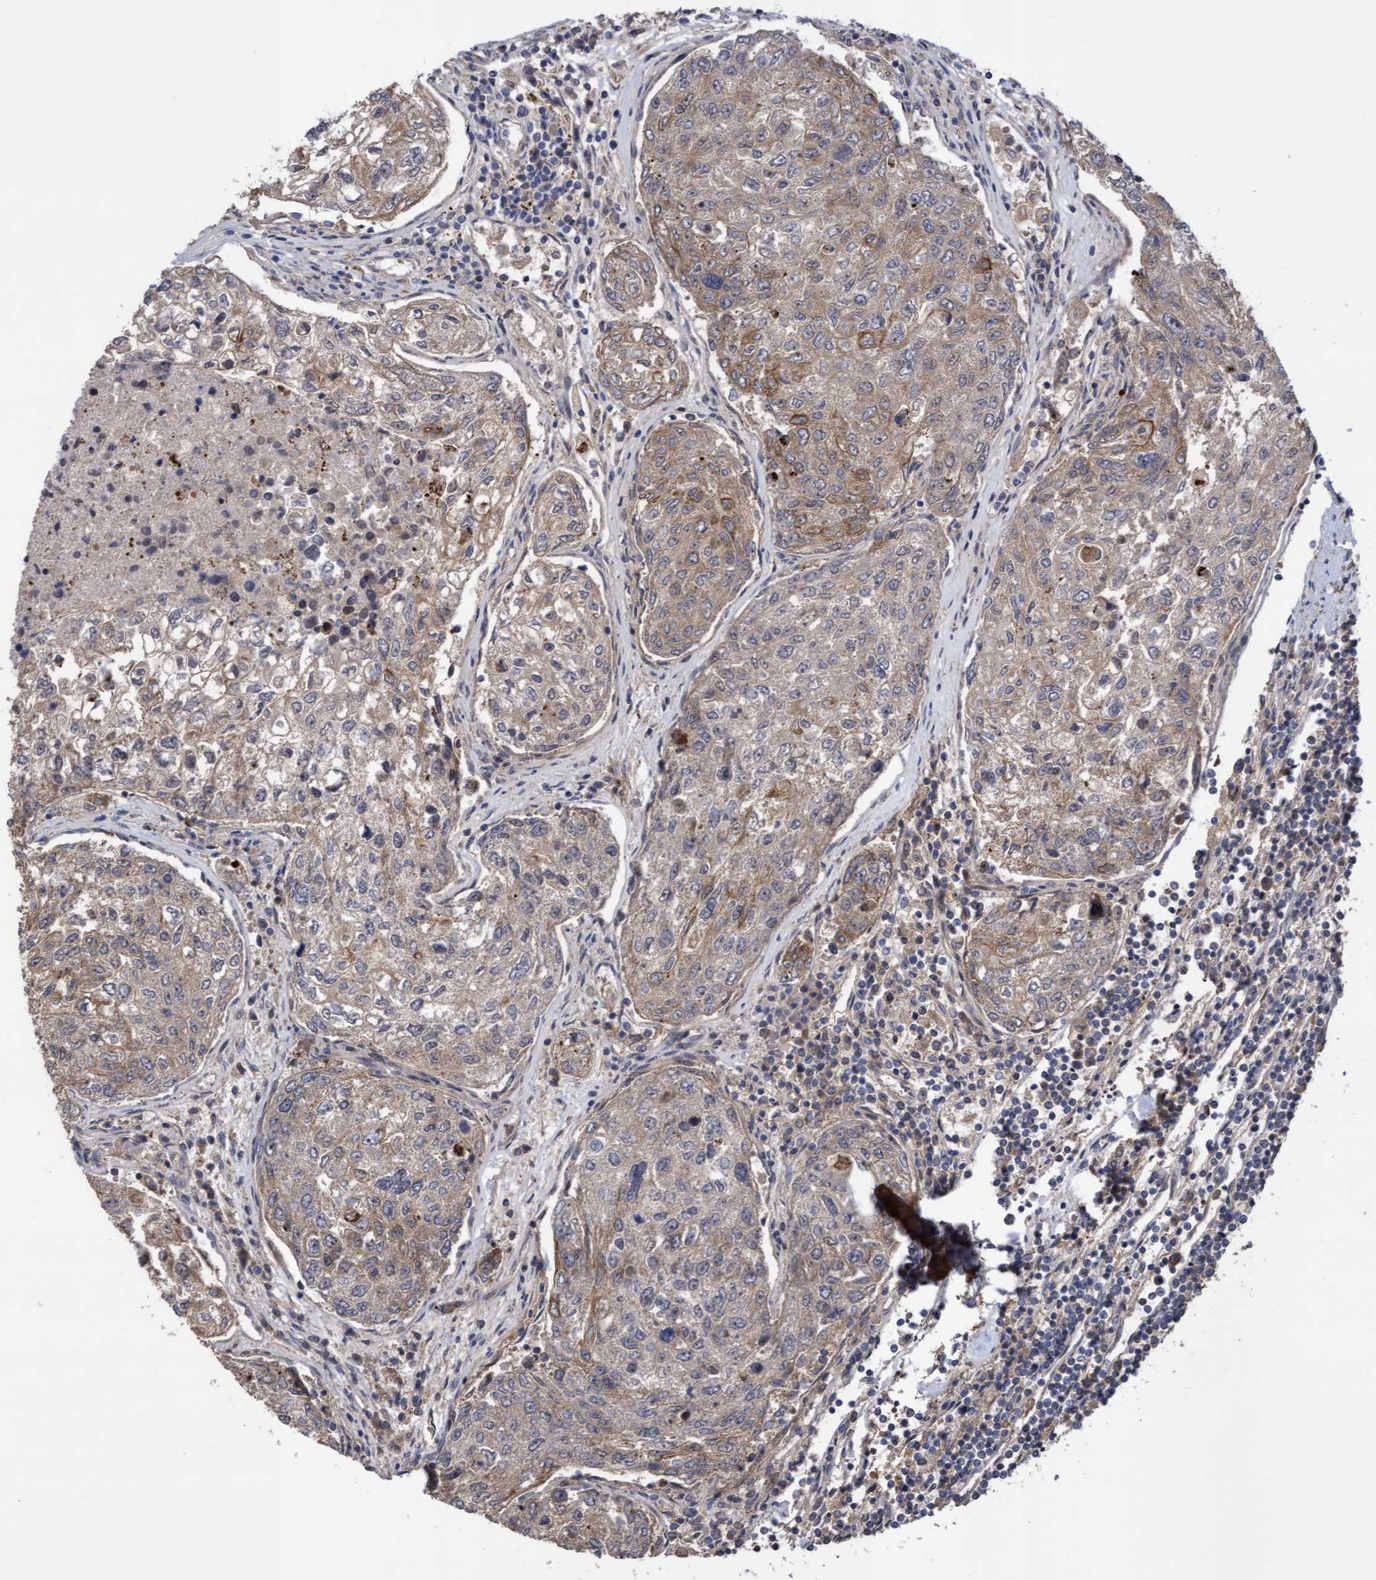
{"staining": {"intensity": "weak", "quantity": "25%-75%", "location": "cytoplasmic/membranous"}, "tissue": "urothelial cancer", "cell_type": "Tumor cells", "image_type": "cancer", "snomed": [{"axis": "morphology", "description": "Urothelial carcinoma, High grade"}, {"axis": "topography", "description": "Lymph node"}, {"axis": "topography", "description": "Urinary bladder"}], "caption": "Immunohistochemistry (IHC) of human high-grade urothelial carcinoma displays low levels of weak cytoplasmic/membranous positivity in about 25%-75% of tumor cells.", "gene": "COBL", "patient": {"sex": "male", "age": 51}}